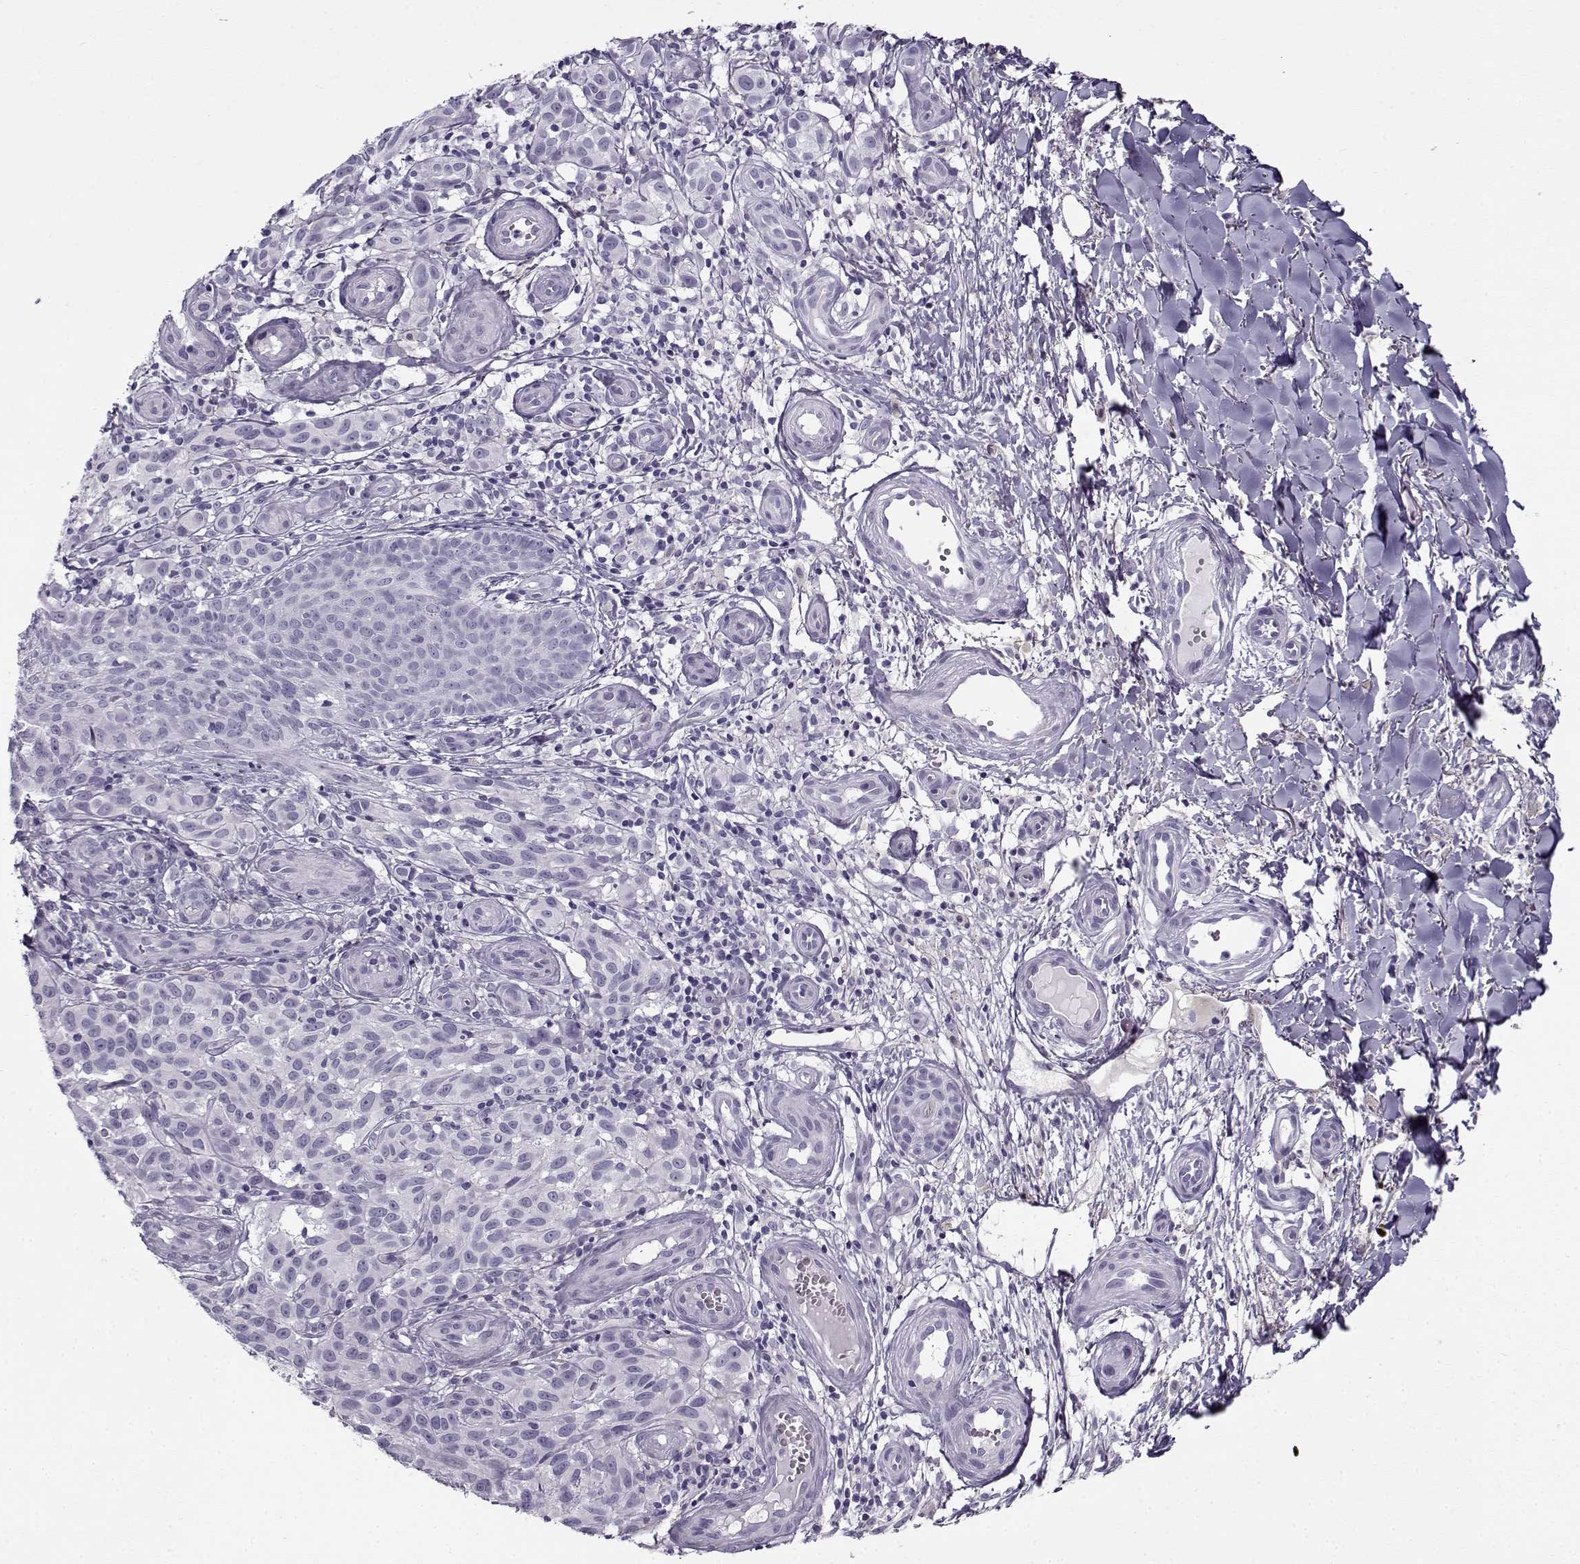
{"staining": {"intensity": "negative", "quantity": "none", "location": "none"}, "tissue": "melanoma", "cell_type": "Tumor cells", "image_type": "cancer", "snomed": [{"axis": "morphology", "description": "Malignant melanoma, NOS"}, {"axis": "topography", "description": "Skin"}], "caption": "This is a histopathology image of immunohistochemistry (IHC) staining of malignant melanoma, which shows no positivity in tumor cells.", "gene": "GTSF1L", "patient": {"sex": "female", "age": 53}}